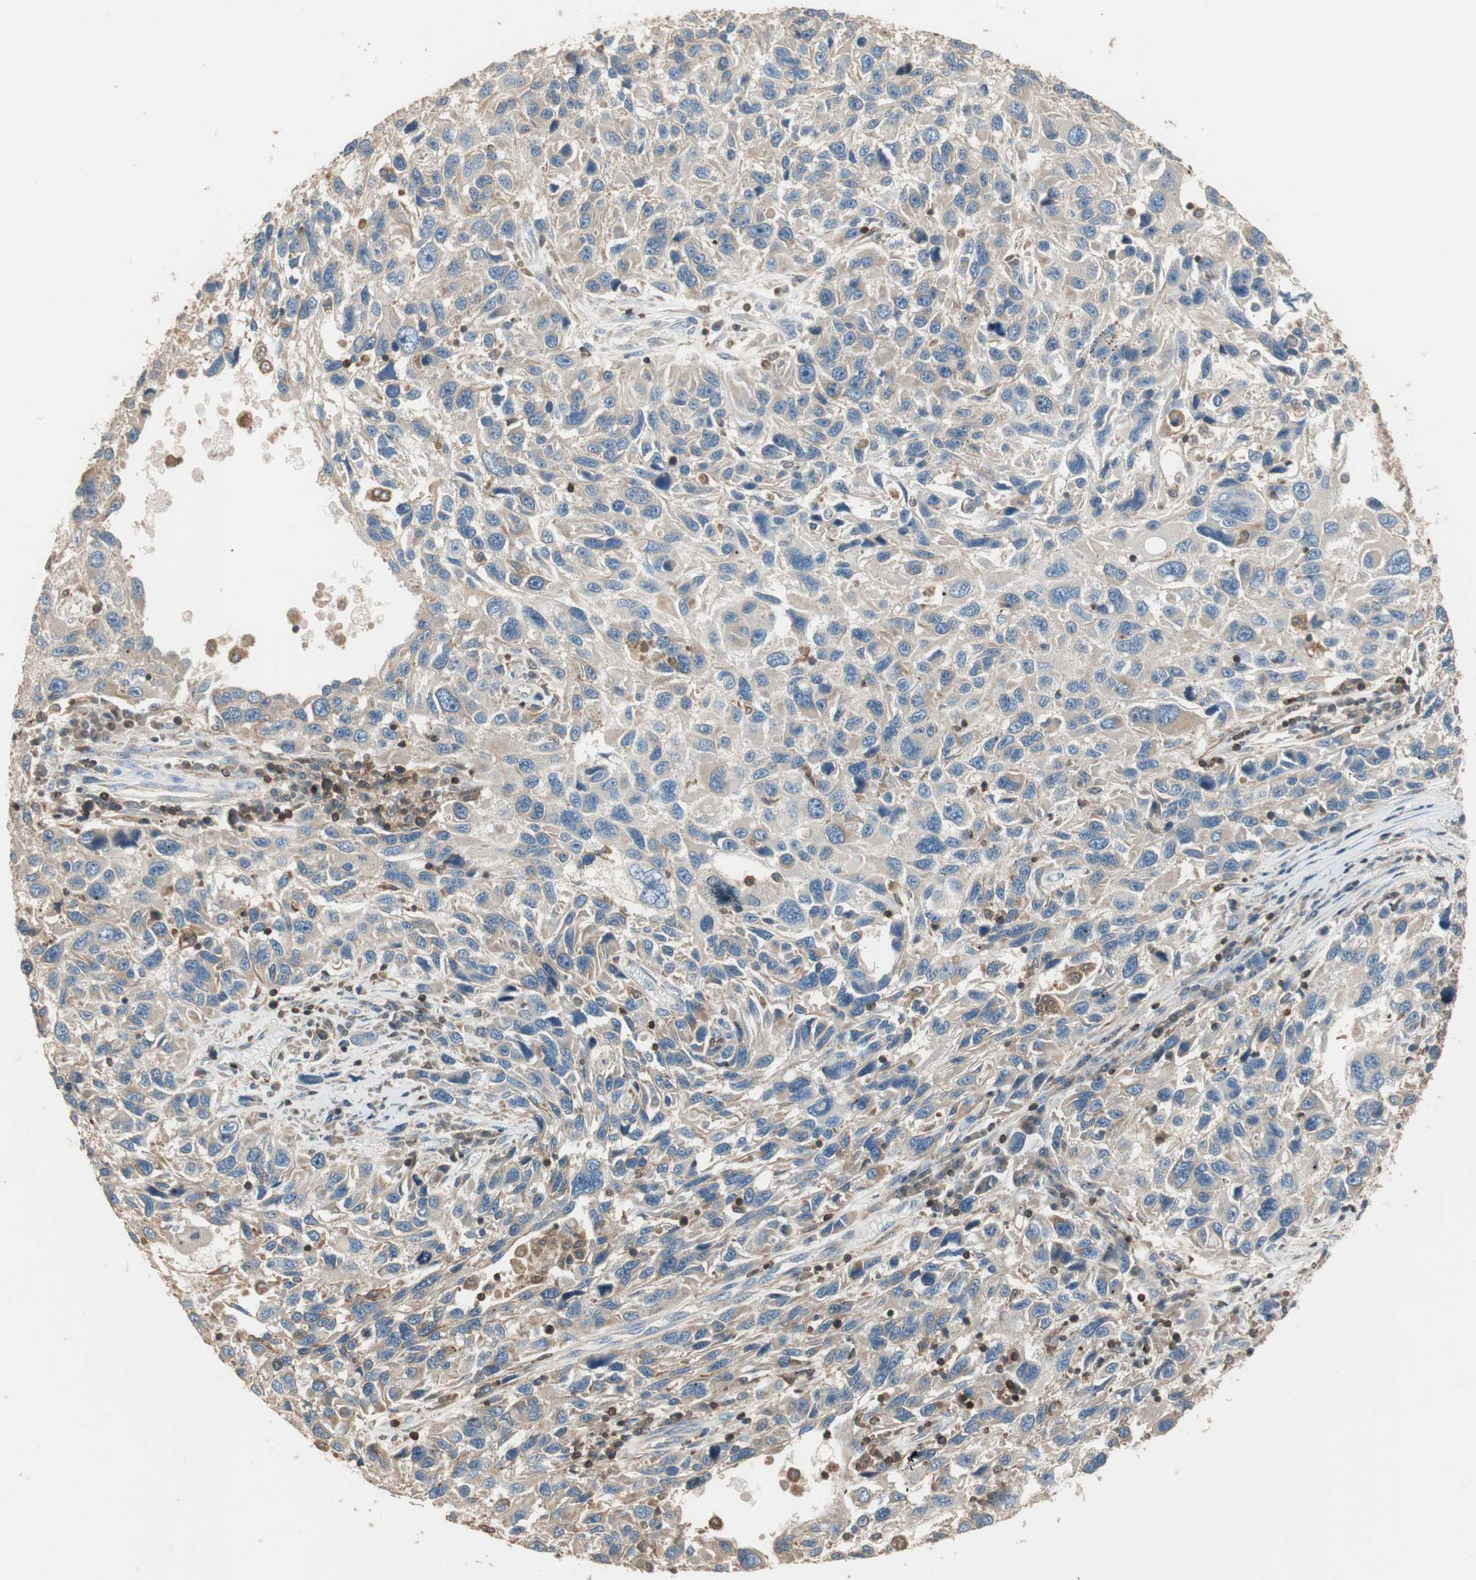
{"staining": {"intensity": "negative", "quantity": "none", "location": "none"}, "tissue": "melanoma", "cell_type": "Tumor cells", "image_type": "cancer", "snomed": [{"axis": "morphology", "description": "Malignant melanoma, NOS"}, {"axis": "topography", "description": "Skin"}], "caption": "Immunohistochemistry (IHC) histopathology image of human malignant melanoma stained for a protein (brown), which exhibits no staining in tumor cells. (DAB immunohistochemistry (IHC) visualized using brightfield microscopy, high magnification).", "gene": "CRLF3", "patient": {"sex": "male", "age": 53}}